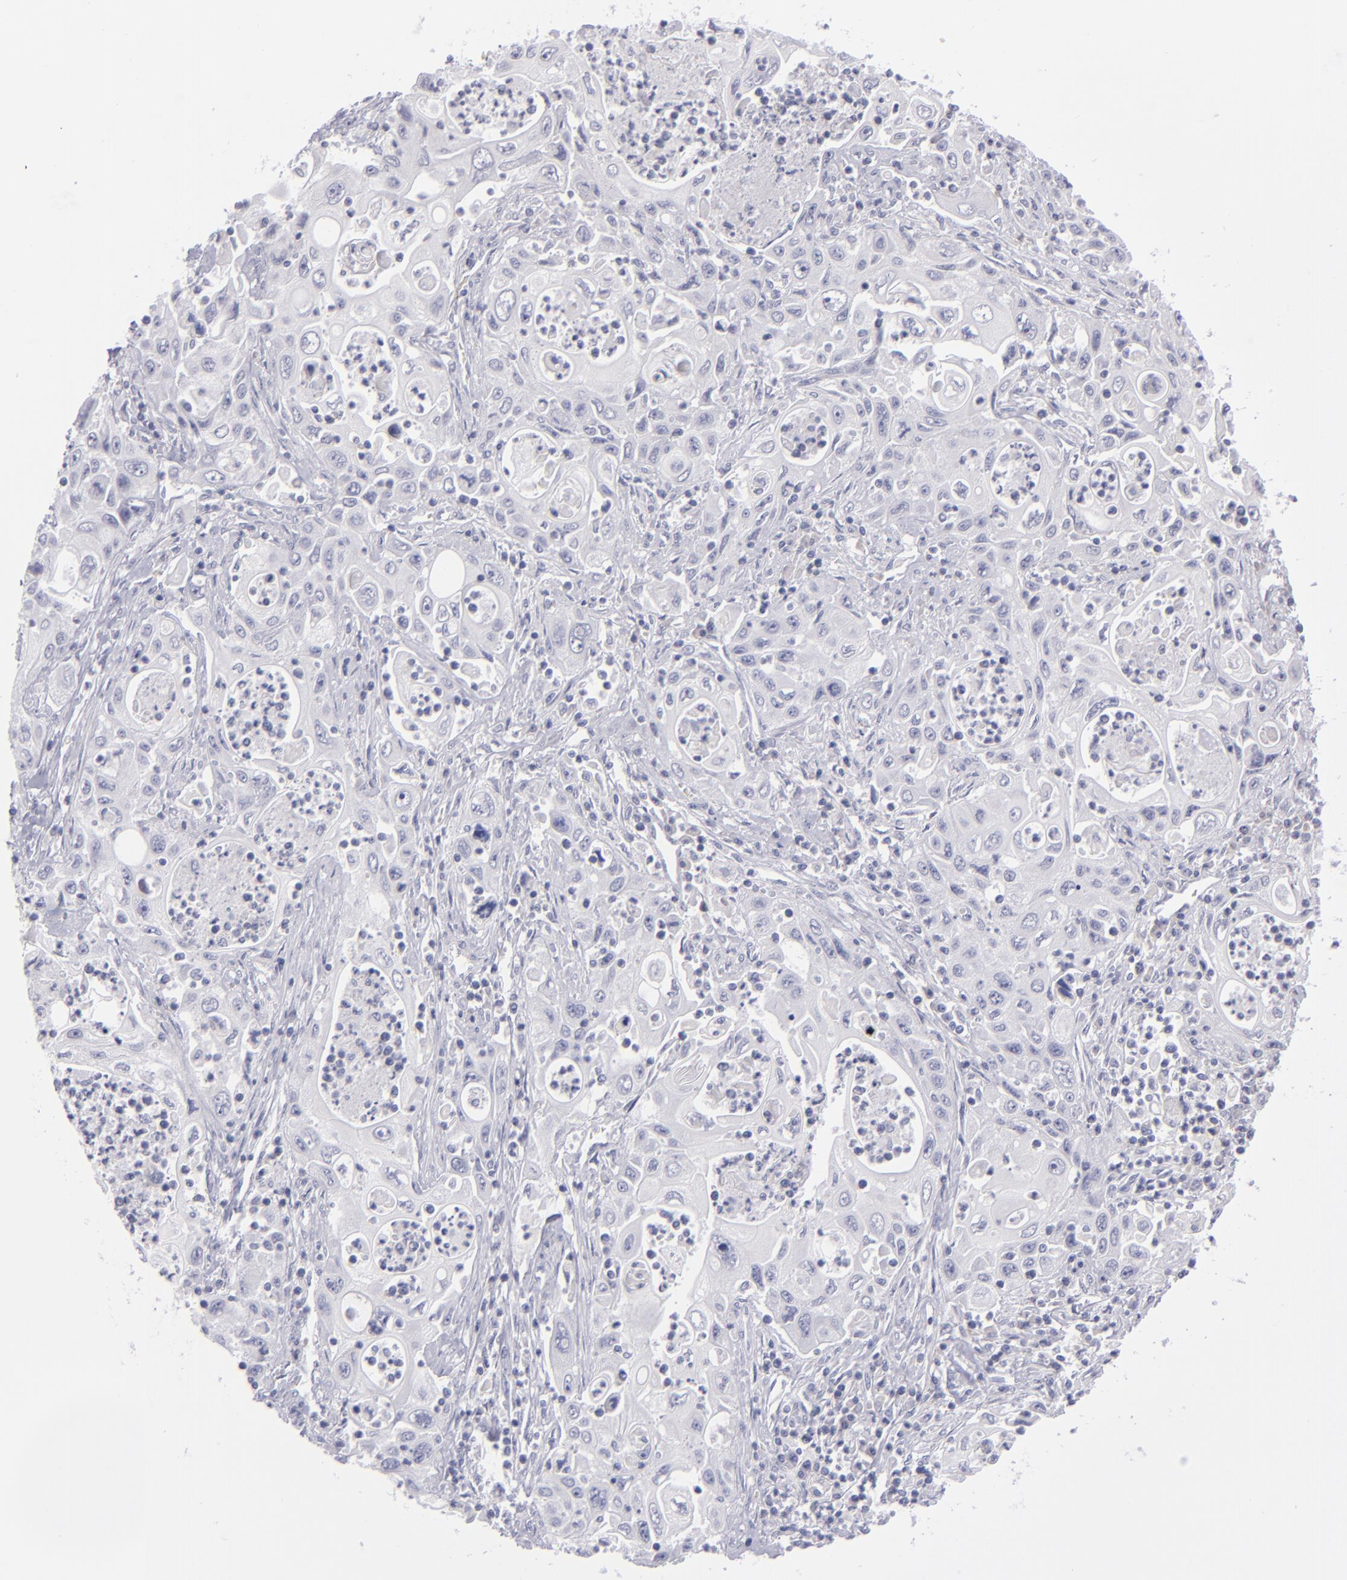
{"staining": {"intensity": "negative", "quantity": "none", "location": "none"}, "tissue": "pancreatic cancer", "cell_type": "Tumor cells", "image_type": "cancer", "snomed": [{"axis": "morphology", "description": "Adenocarcinoma, NOS"}, {"axis": "topography", "description": "Pancreas"}], "caption": "Immunohistochemistry histopathology image of human pancreatic adenocarcinoma stained for a protein (brown), which displays no positivity in tumor cells.", "gene": "MYH11", "patient": {"sex": "male", "age": 70}}